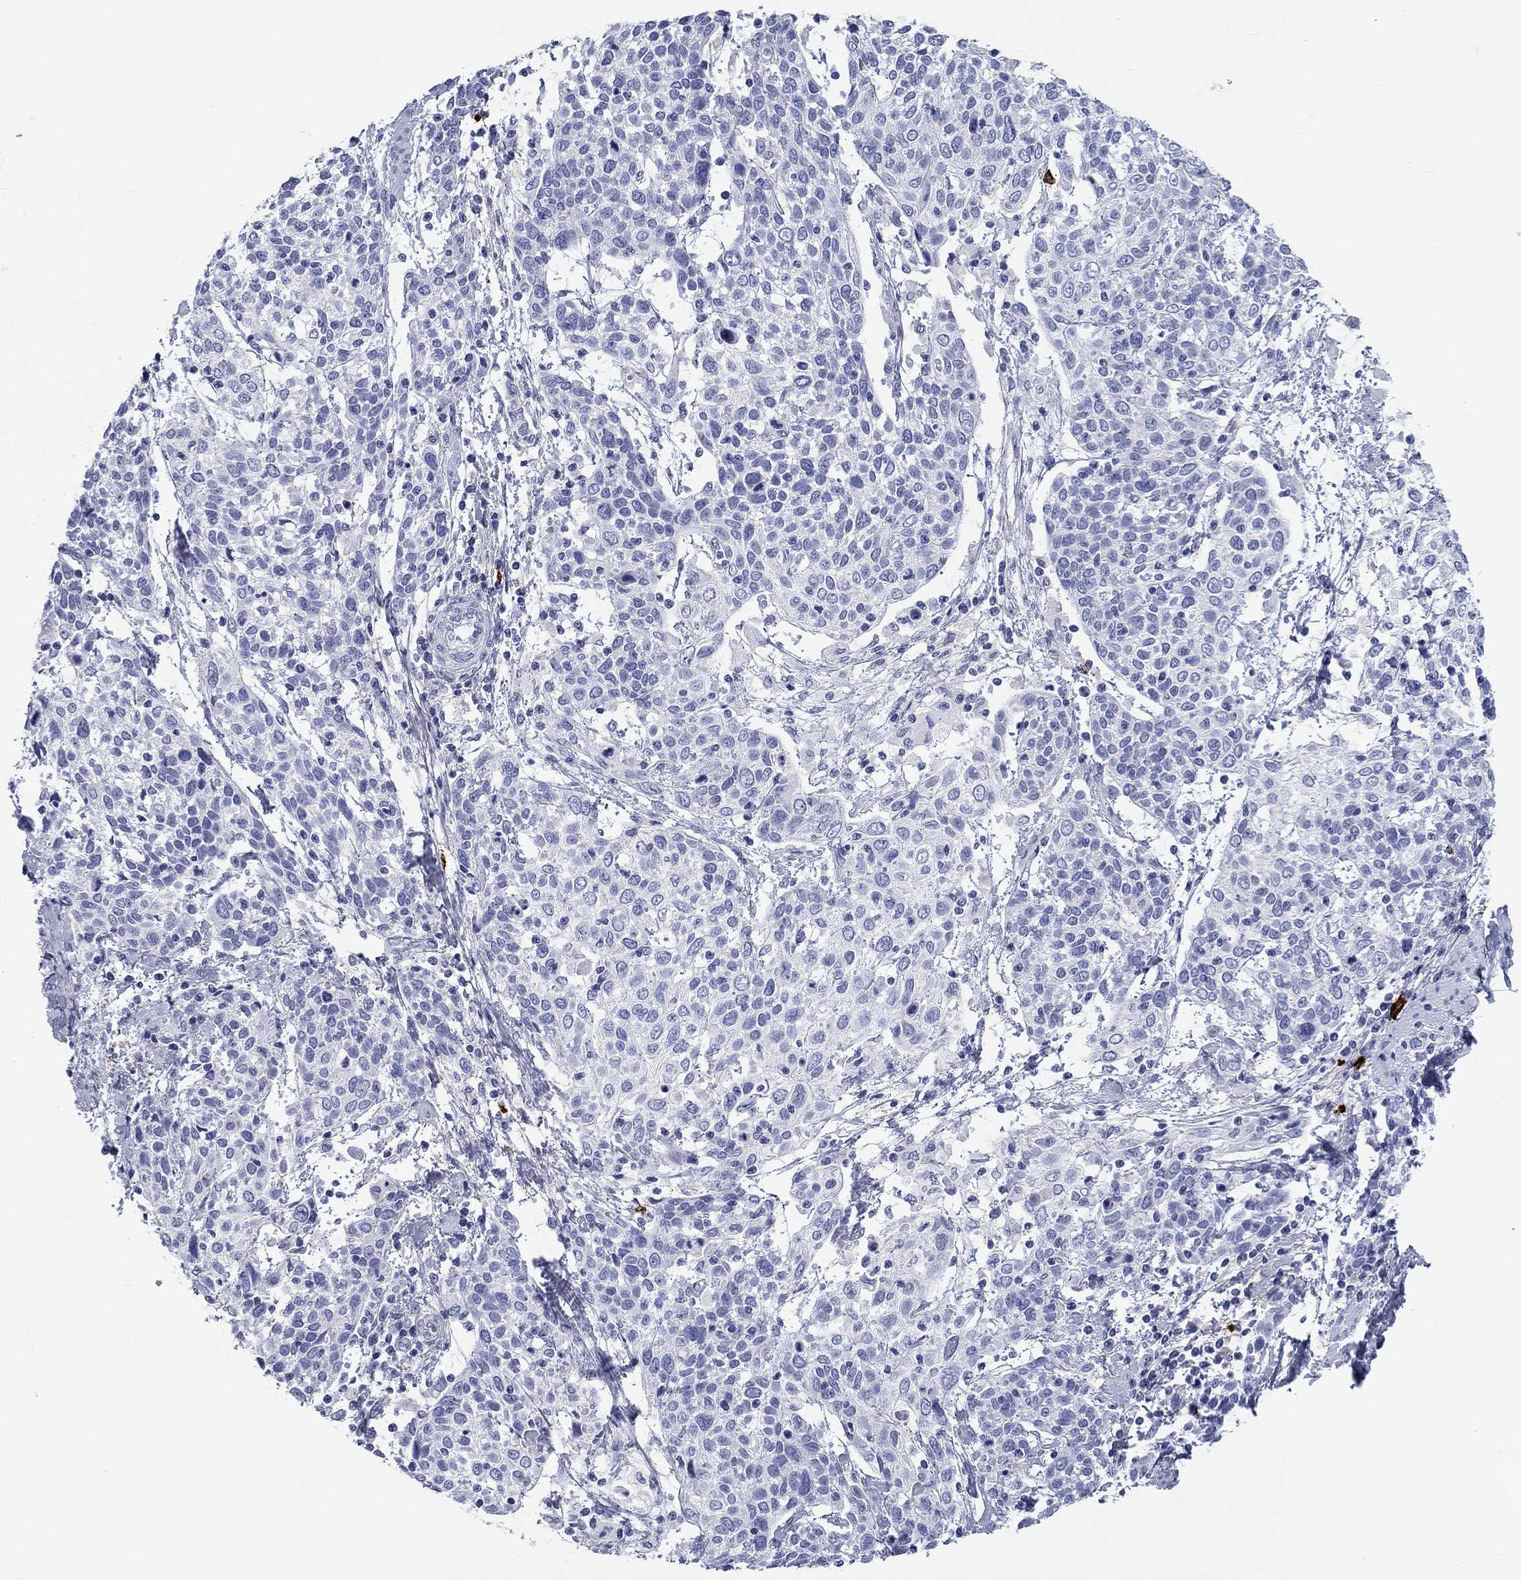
{"staining": {"intensity": "negative", "quantity": "none", "location": "none"}, "tissue": "cervical cancer", "cell_type": "Tumor cells", "image_type": "cancer", "snomed": [{"axis": "morphology", "description": "Squamous cell carcinoma, NOS"}, {"axis": "topography", "description": "Cervix"}], "caption": "High magnification brightfield microscopy of cervical cancer stained with DAB (3,3'-diaminobenzidine) (brown) and counterstained with hematoxylin (blue): tumor cells show no significant staining.", "gene": "CD40LG", "patient": {"sex": "female", "age": 61}}